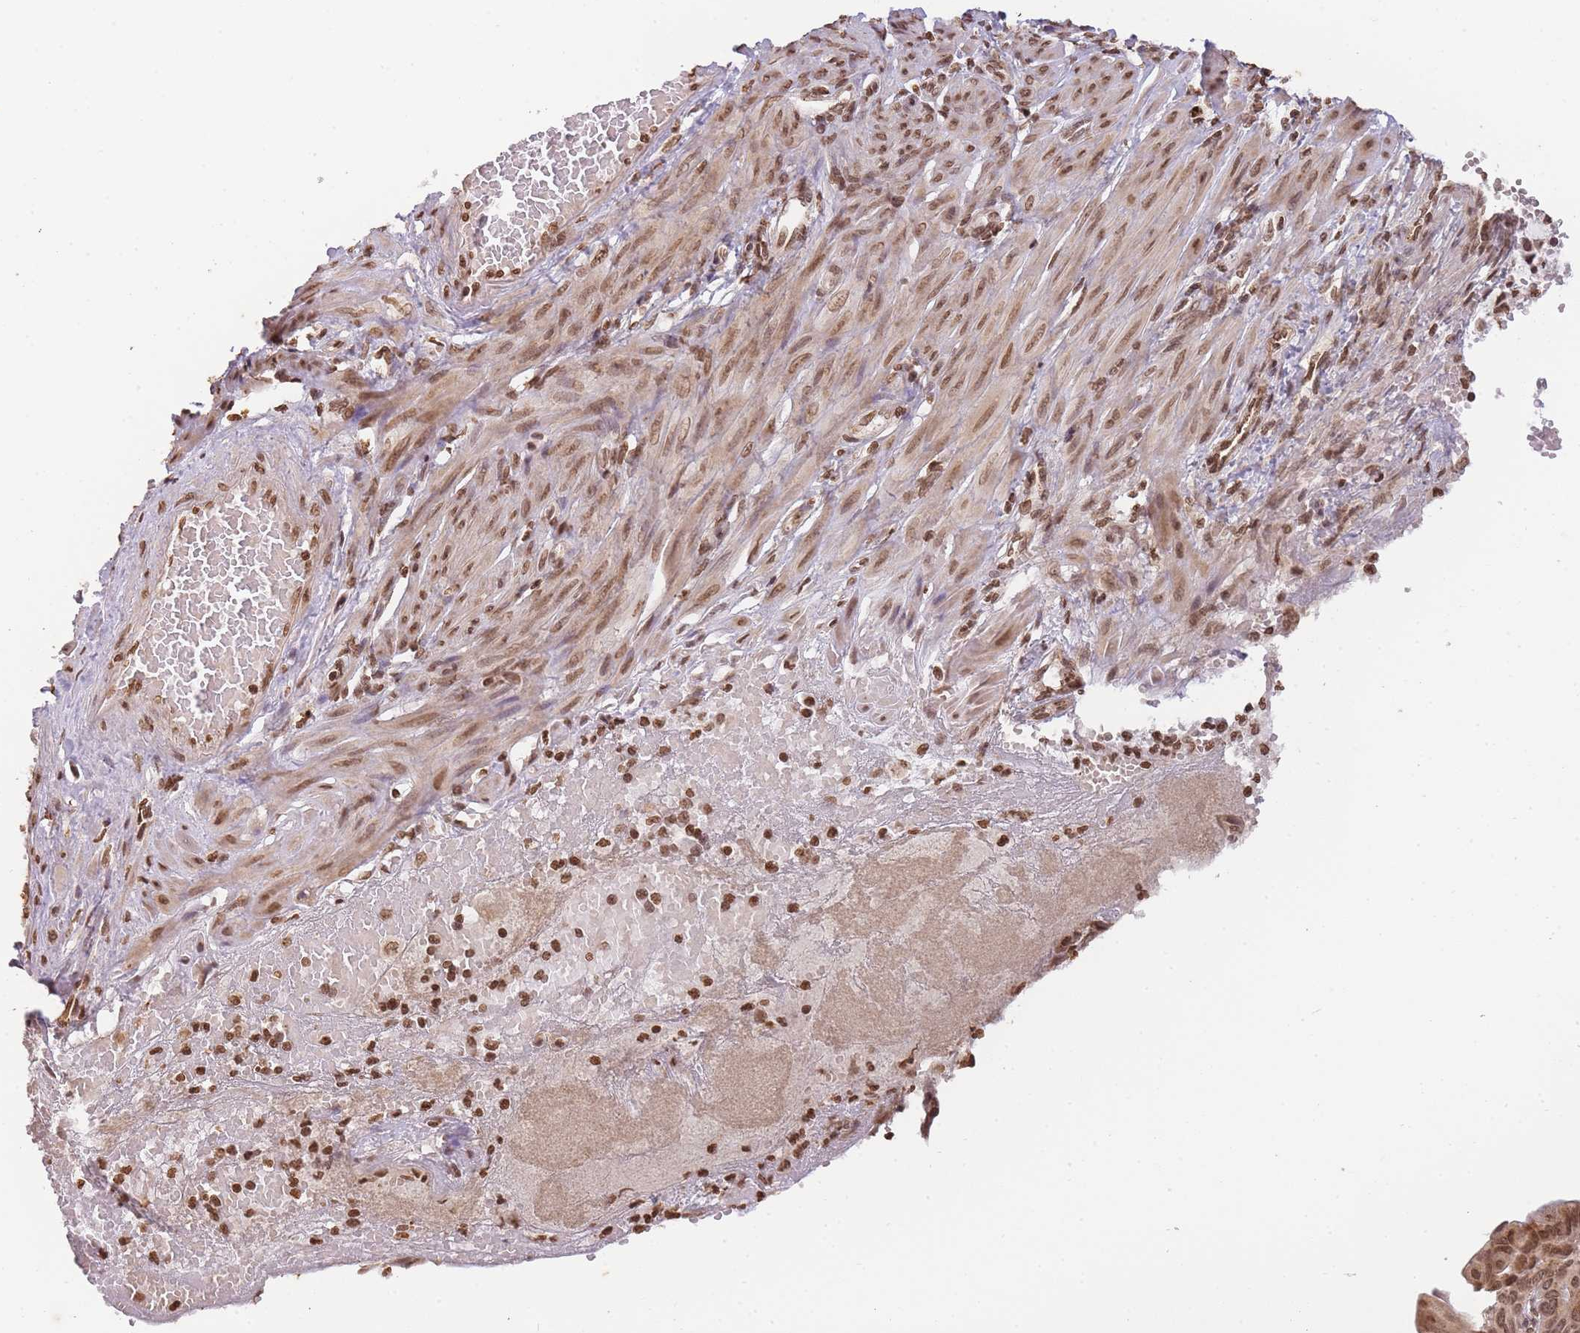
{"staining": {"intensity": "moderate", "quantity": ">75%", "location": "cytoplasmic/membranous,nuclear"}, "tissue": "endometrial cancer", "cell_type": "Tumor cells", "image_type": "cancer", "snomed": [{"axis": "morphology", "description": "Adenocarcinoma, NOS"}, {"axis": "topography", "description": "Endometrium"}], "caption": "Immunohistochemistry of human endometrial cancer demonstrates medium levels of moderate cytoplasmic/membranous and nuclear staining in about >75% of tumor cells.", "gene": "WWTR1", "patient": {"sex": "female", "age": 49}}